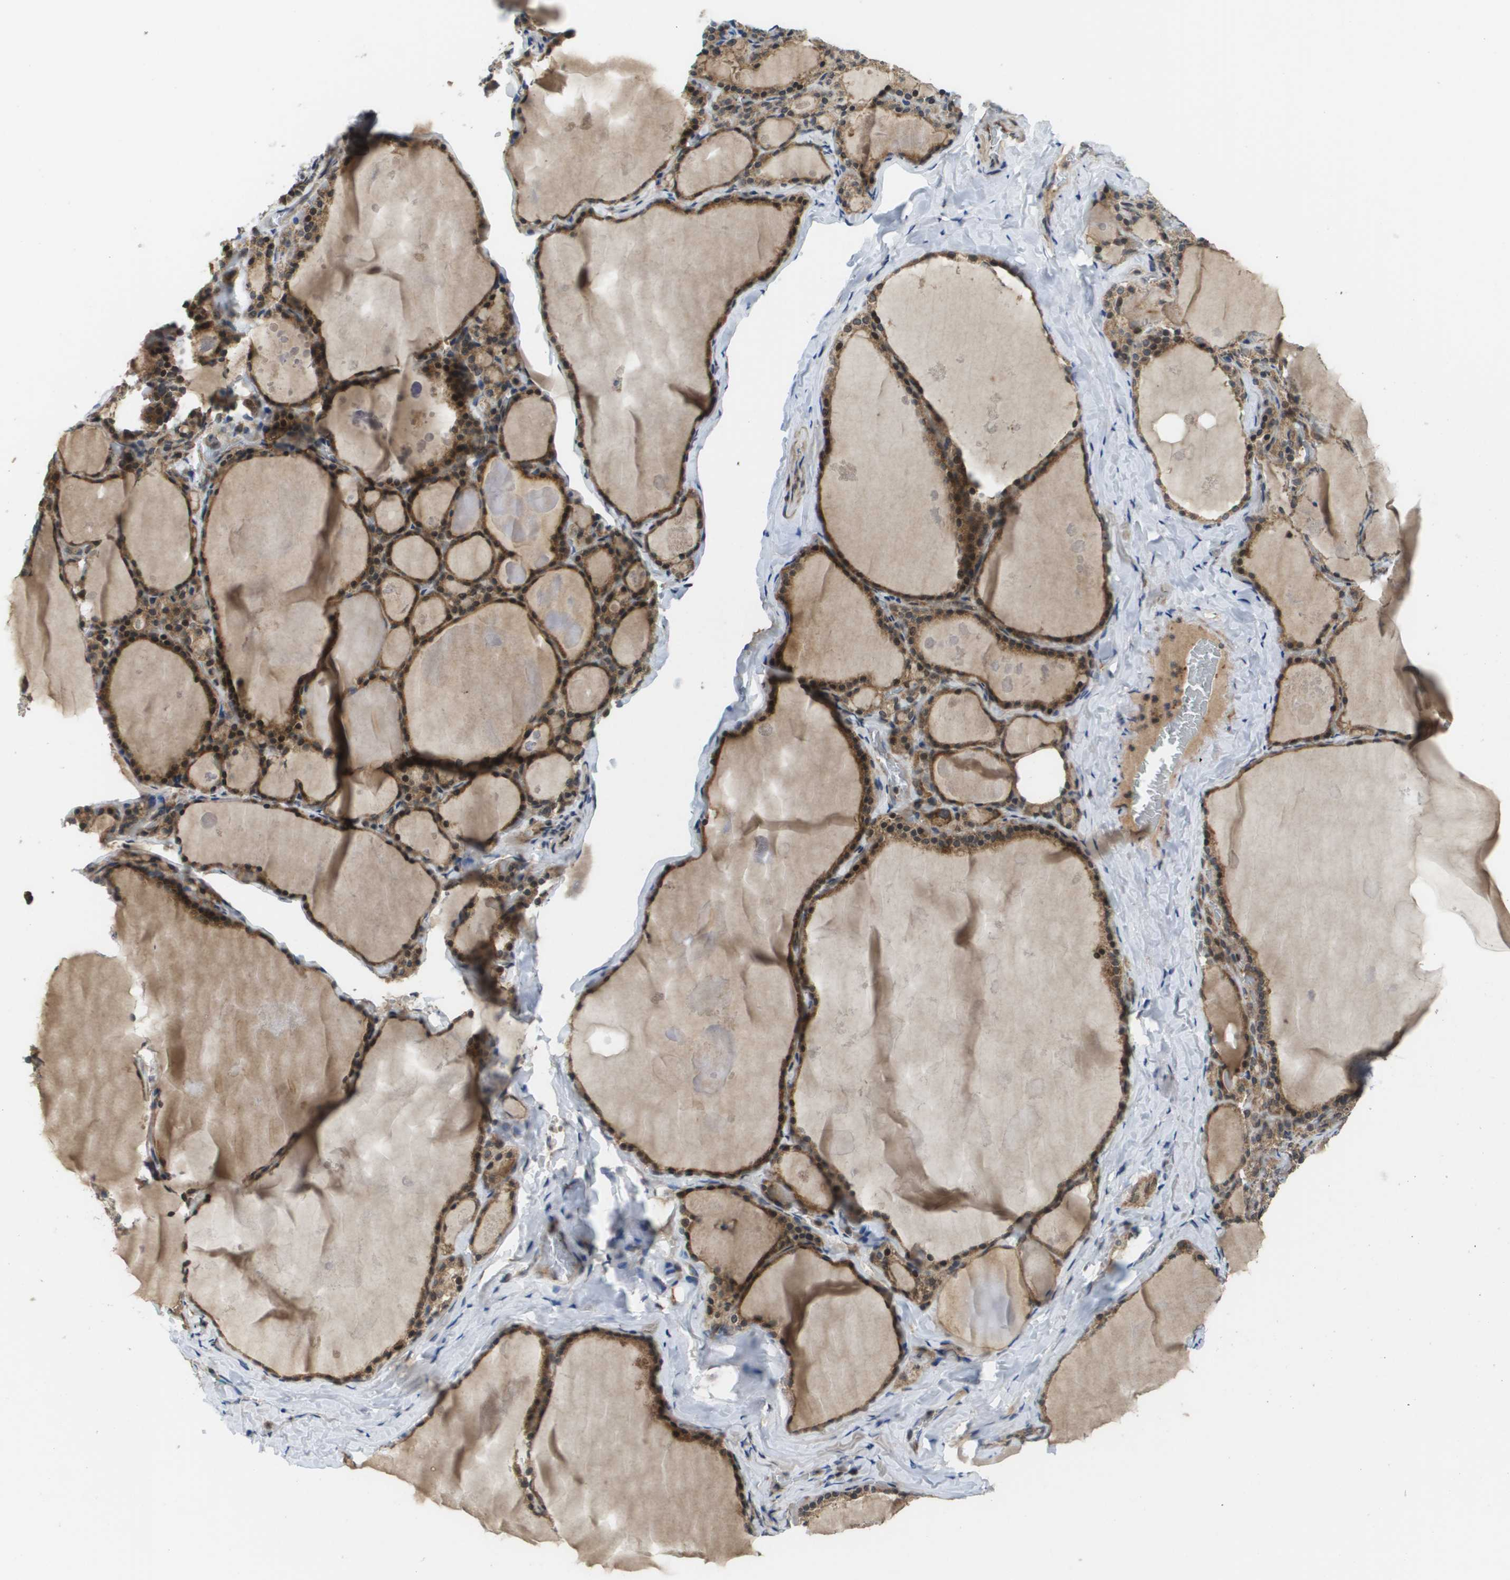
{"staining": {"intensity": "moderate", "quantity": ">75%", "location": "cytoplasmic/membranous"}, "tissue": "thyroid gland", "cell_type": "Glandular cells", "image_type": "normal", "snomed": [{"axis": "morphology", "description": "Normal tissue, NOS"}, {"axis": "topography", "description": "Thyroid gland"}], "caption": "Thyroid gland was stained to show a protein in brown. There is medium levels of moderate cytoplasmic/membranous expression in about >75% of glandular cells. (DAB IHC with brightfield microscopy, high magnification).", "gene": "RBM38", "patient": {"sex": "male", "age": 56}}